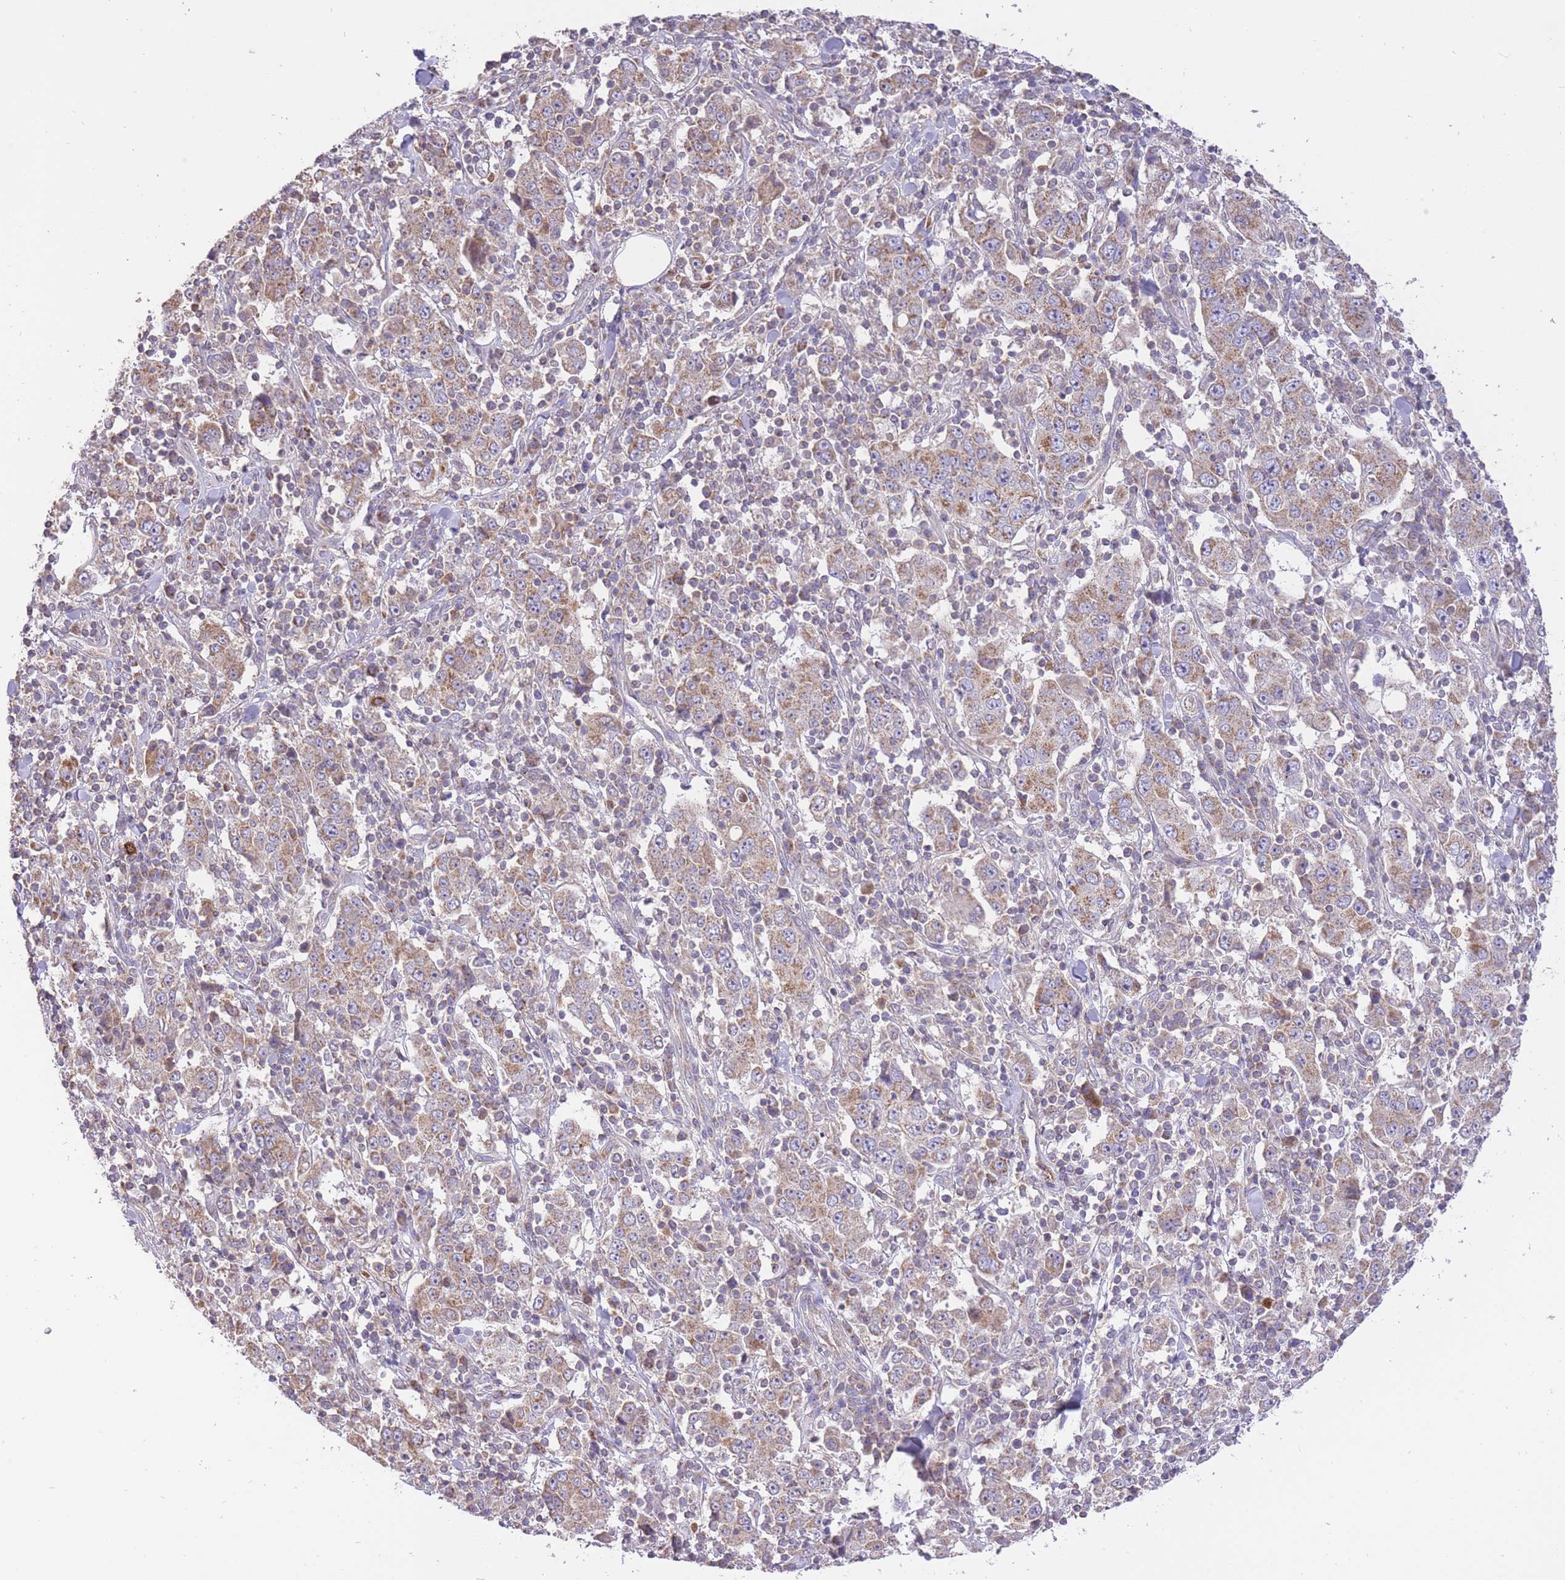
{"staining": {"intensity": "moderate", "quantity": ">75%", "location": "cytoplasmic/membranous"}, "tissue": "stomach cancer", "cell_type": "Tumor cells", "image_type": "cancer", "snomed": [{"axis": "morphology", "description": "Normal tissue, NOS"}, {"axis": "morphology", "description": "Adenocarcinoma, NOS"}, {"axis": "topography", "description": "Stomach, upper"}, {"axis": "topography", "description": "Stomach"}], "caption": "Moderate cytoplasmic/membranous positivity is identified in about >75% of tumor cells in stomach cancer.", "gene": "PREP", "patient": {"sex": "male", "age": 59}}